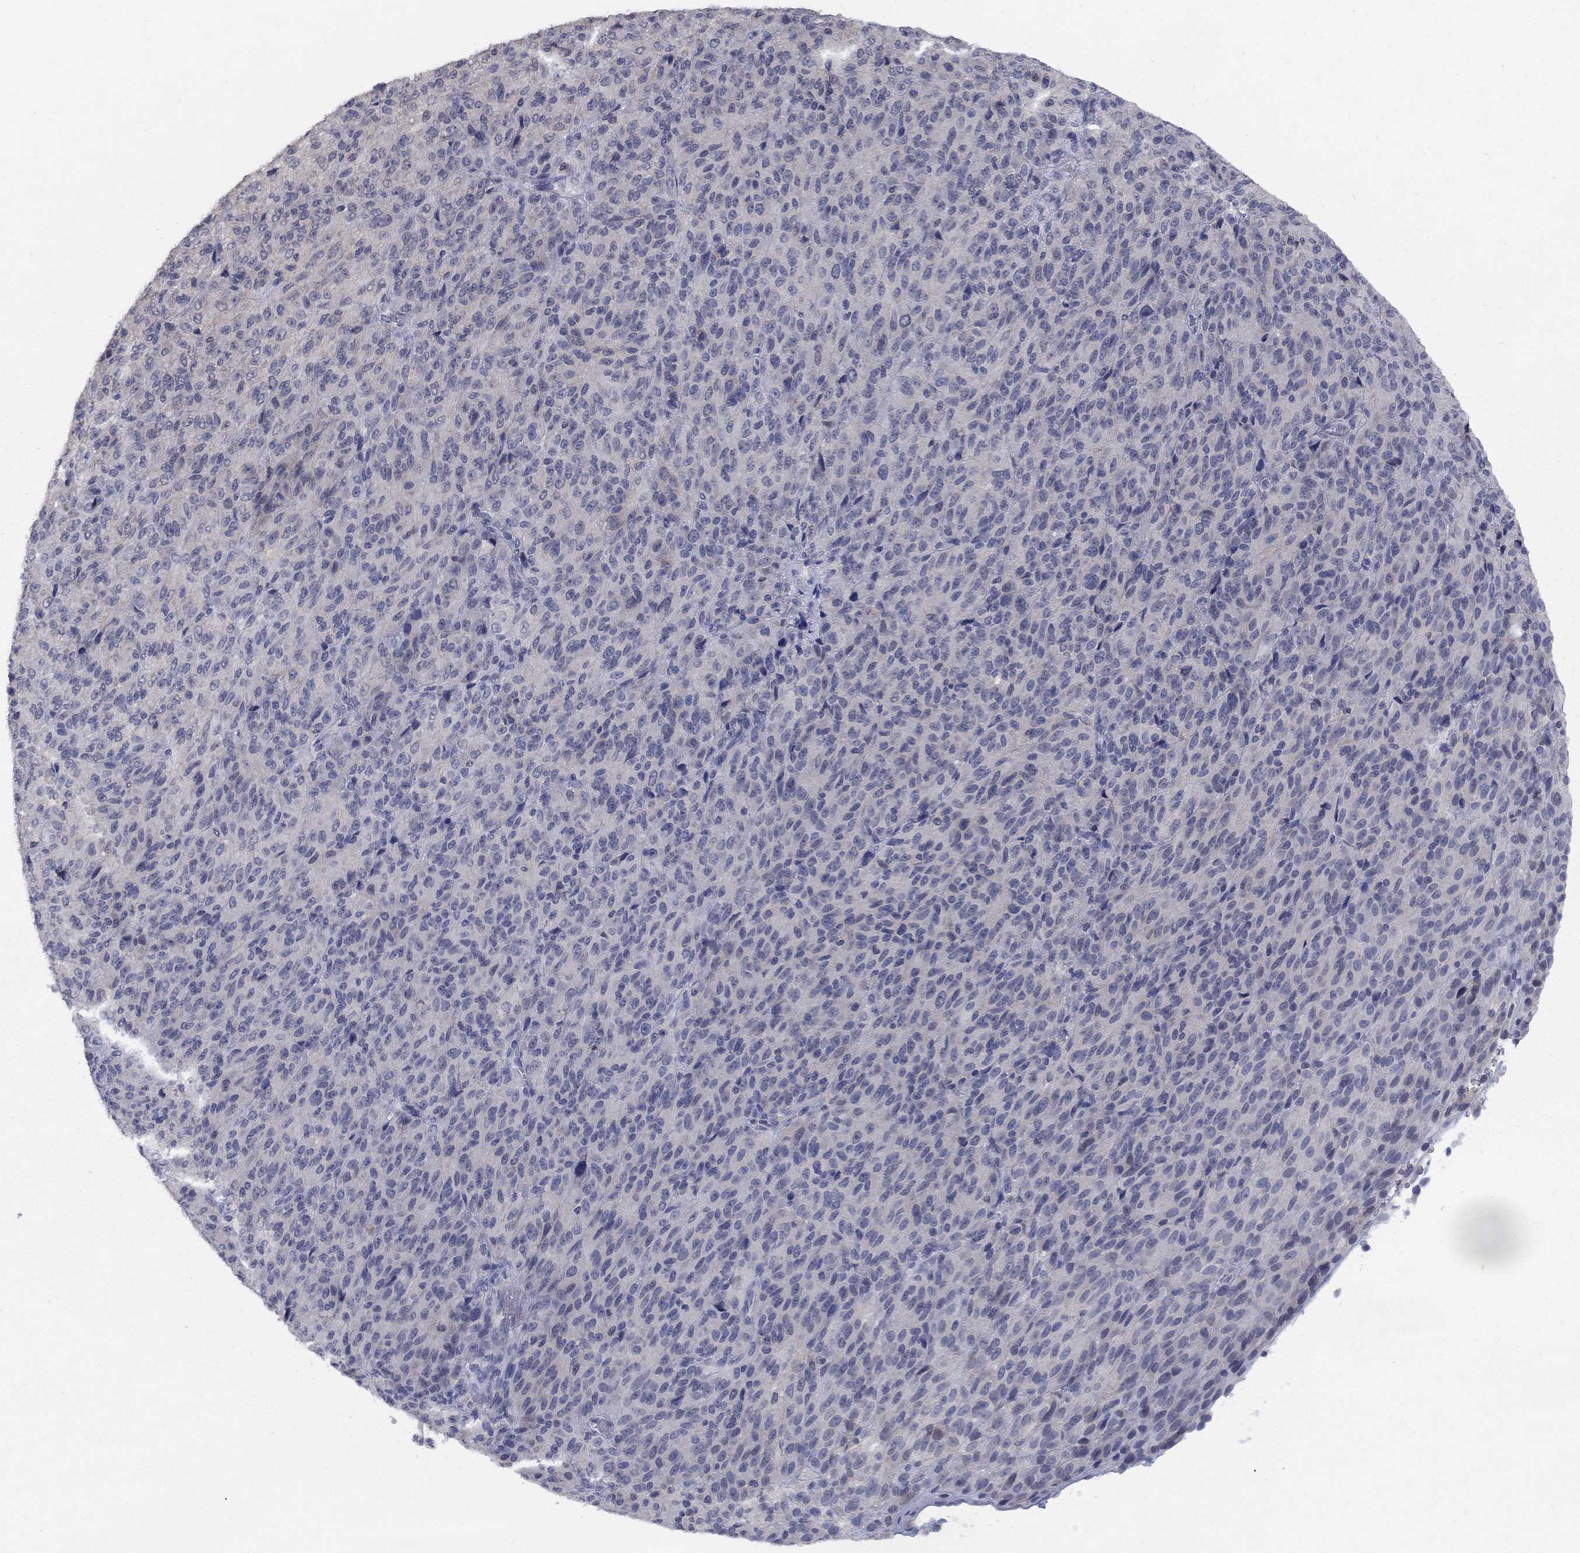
{"staining": {"intensity": "negative", "quantity": "none", "location": "none"}, "tissue": "melanoma", "cell_type": "Tumor cells", "image_type": "cancer", "snomed": [{"axis": "morphology", "description": "Malignant melanoma, Metastatic site"}, {"axis": "topography", "description": "Brain"}], "caption": "An image of human melanoma is negative for staining in tumor cells.", "gene": "SPATA33", "patient": {"sex": "female", "age": 56}}